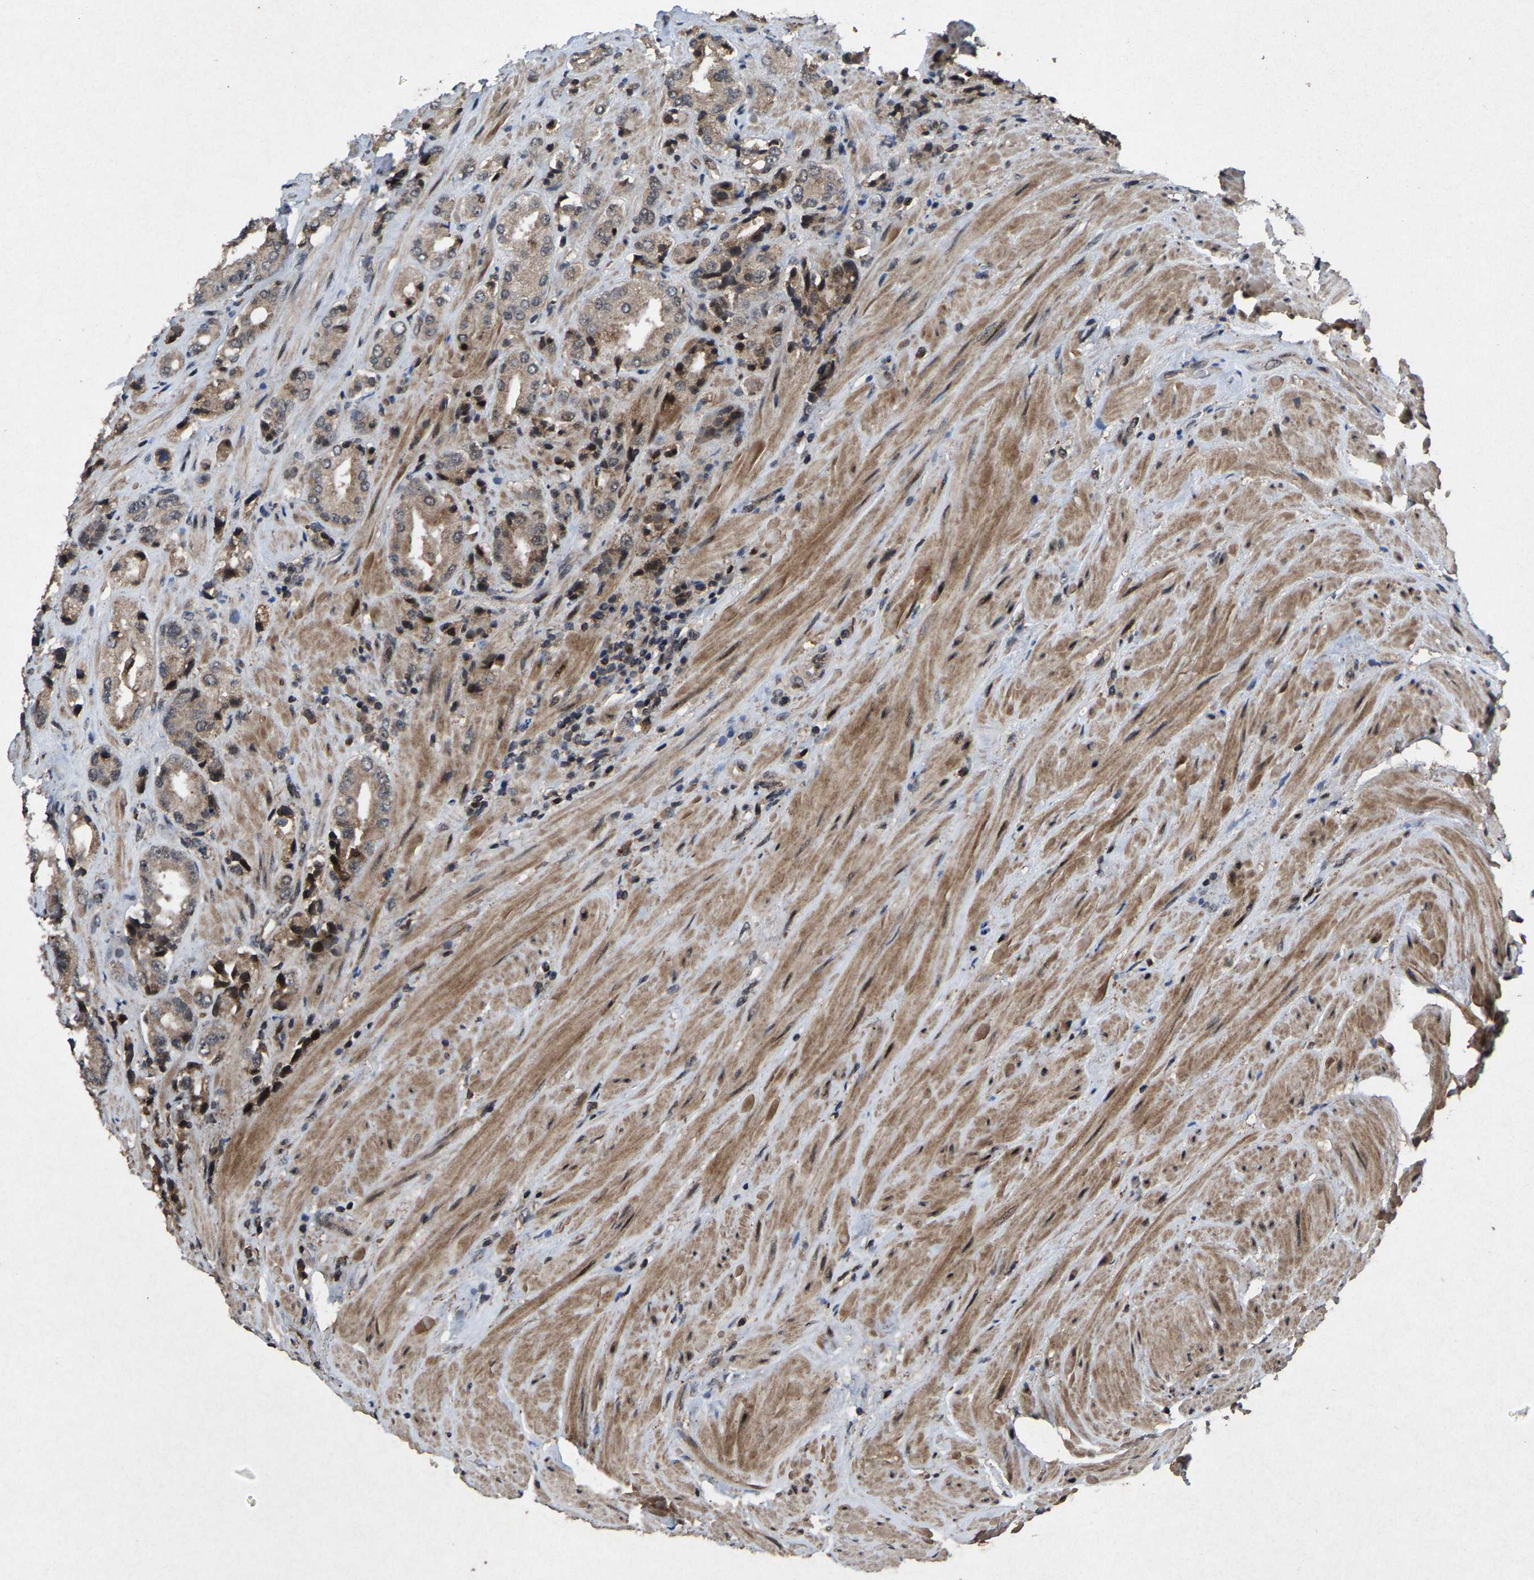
{"staining": {"intensity": "weak", "quantity": ">75%", "location": "cytoplasmic/membranous"}, "tissue": "prostate cancer", "cell_type": "Tumor cells", "image_type": "cancer", "snomed": [{"axis": "morphology", "description": "Adenocarcinoma, High grade"}, {"axis": "topography", "description": "Prostate"}], "caption": "A low amount of weak cytoplasmic/membranous positivity is identified in approximately >75% of tumor cells in prostate cancer (high-grade adenocarcinoma) tissue.", "gene": "HAUS6", "patient": {"sex": "male", "age": 61}}